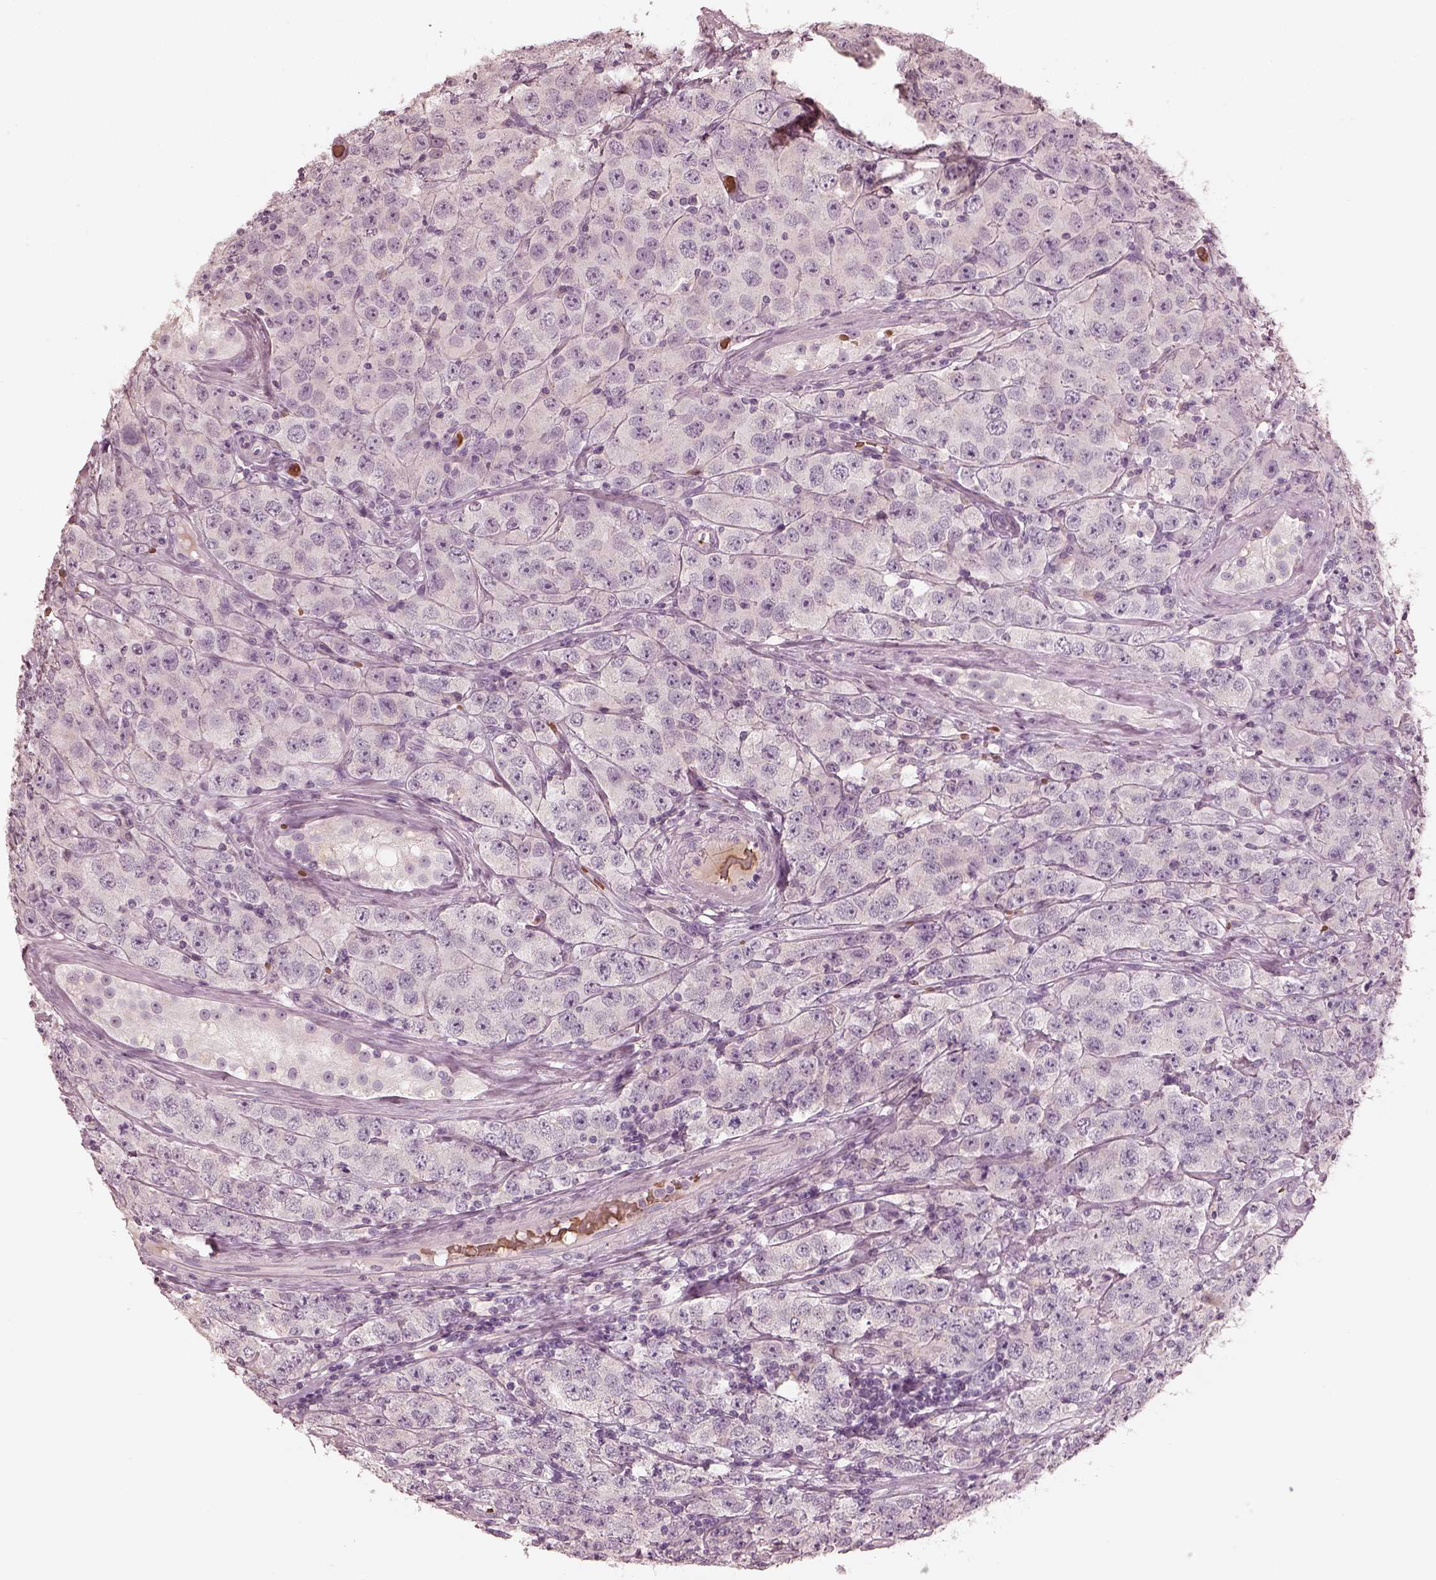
{"staining": {"intensity": "negative", "quantity": "none", "location": "none"}, "tissue": "testis cancer", "cell_type": "Tumor cells", "image_type": "cancer", "snomed": [{"axis": "morphology", "description": "Seminoma, NOS"}, {"axis": "topography", "description": "Testis"}], "caption": "Seminoma (testis) was stained to show a protein in brown. There is no significant positivity in tumor cells.", "gene": "ANKLE1", "patient": {"sex": "male", "age": 52}}